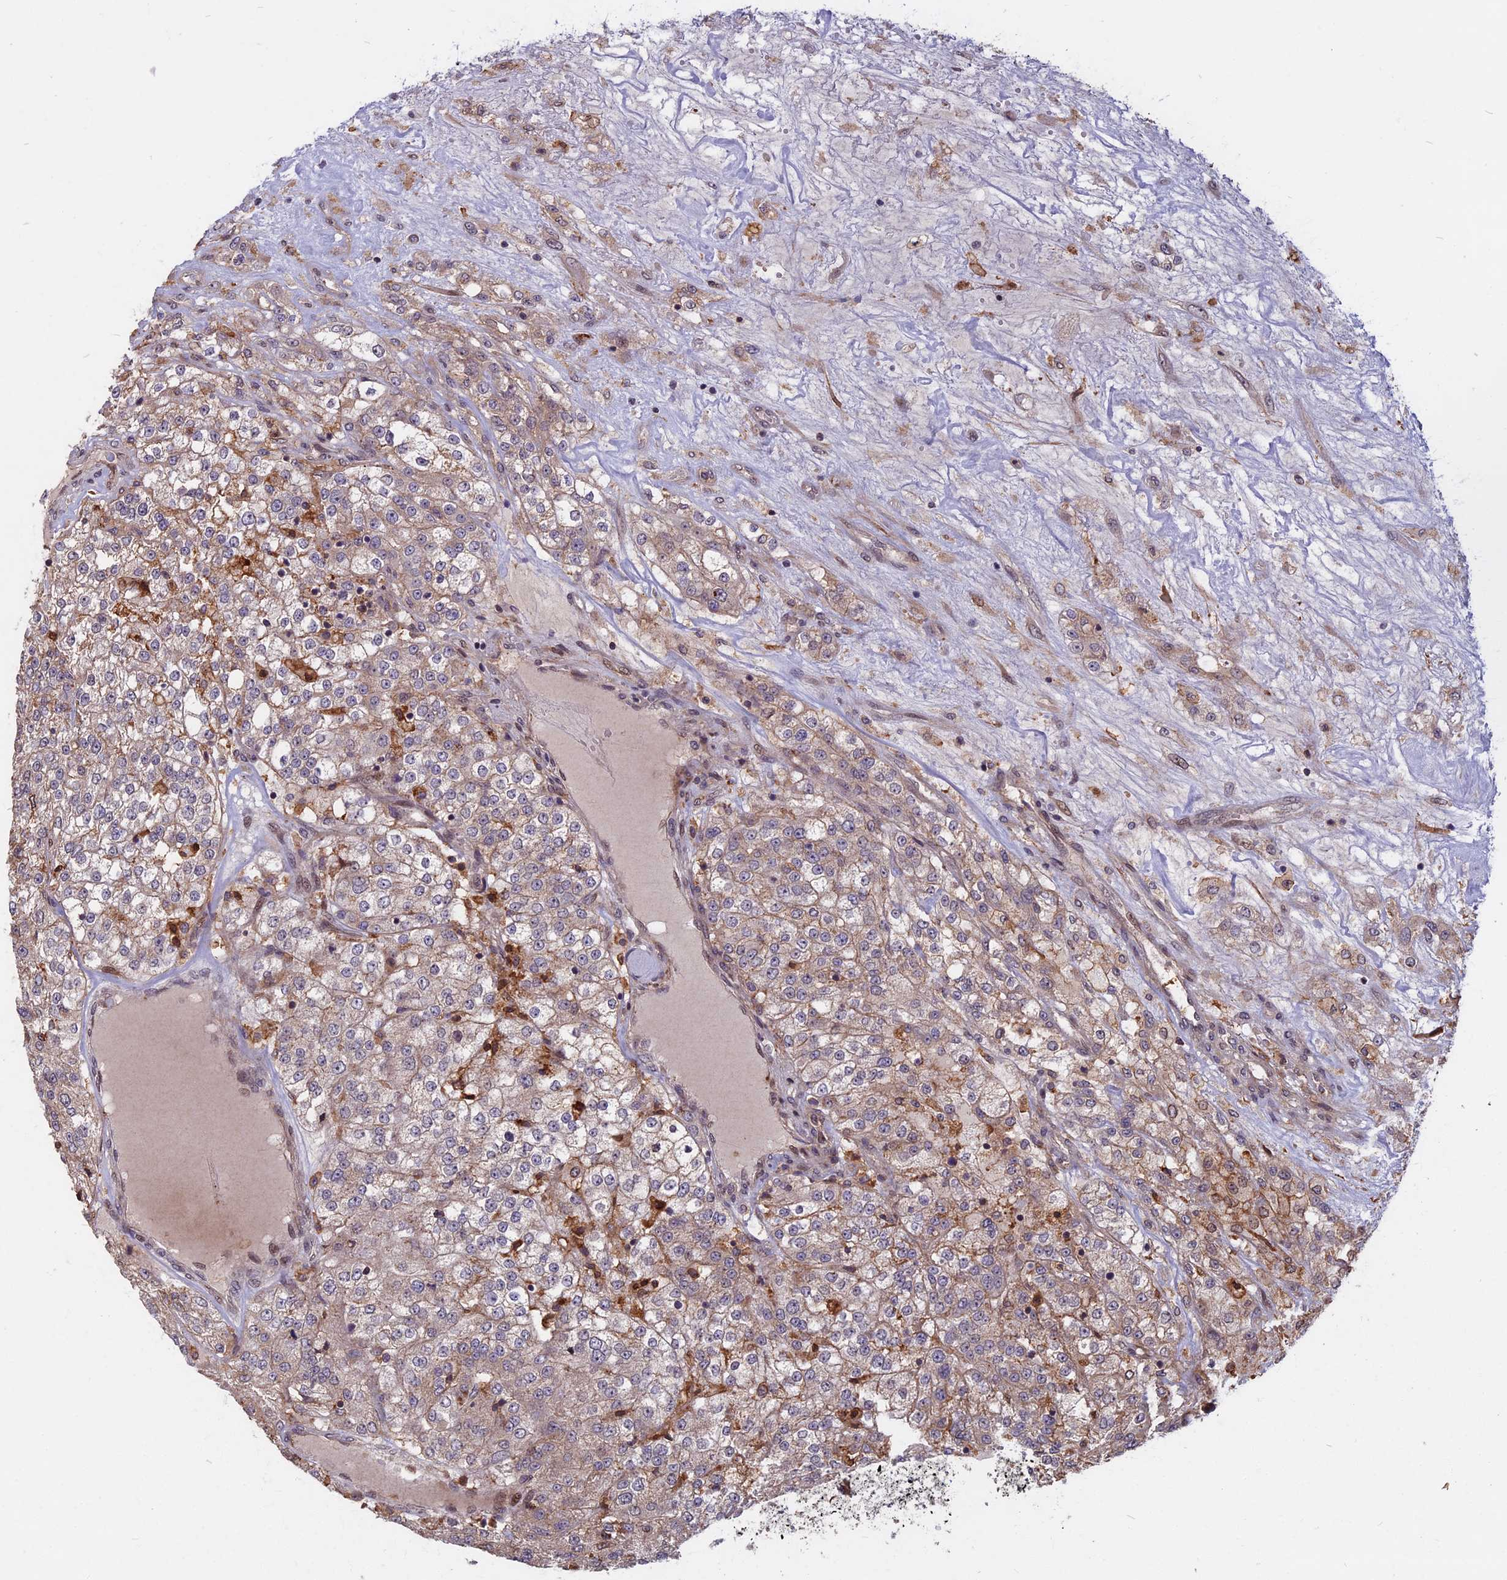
{"staining": {"intensity": "weak", "quantity": "25%-75%", "location": "cytoplasmic/membranous"}, "tissue": "renal cancer", "cell_type": "Tumor cells", "image_type": "cancer", "snomed": [{"axis": "morphology", "description": "Adenocarcinoma, NOS"}, {"axis": "topography", "description": "Kidney"}], "caption": "Immunohistochemistry image of neoplastic tissue: human renal adenocarcinoma stained using immunohistochemistry (IHC) reveals low levels of weak protein expression localized specifically in the cytoplasmic/membranous of tumor cells, appearing as a cytoplasmic/membranous brown color.", "gene": "SPG11", "patient": {"sex": "female", "age": 63}}